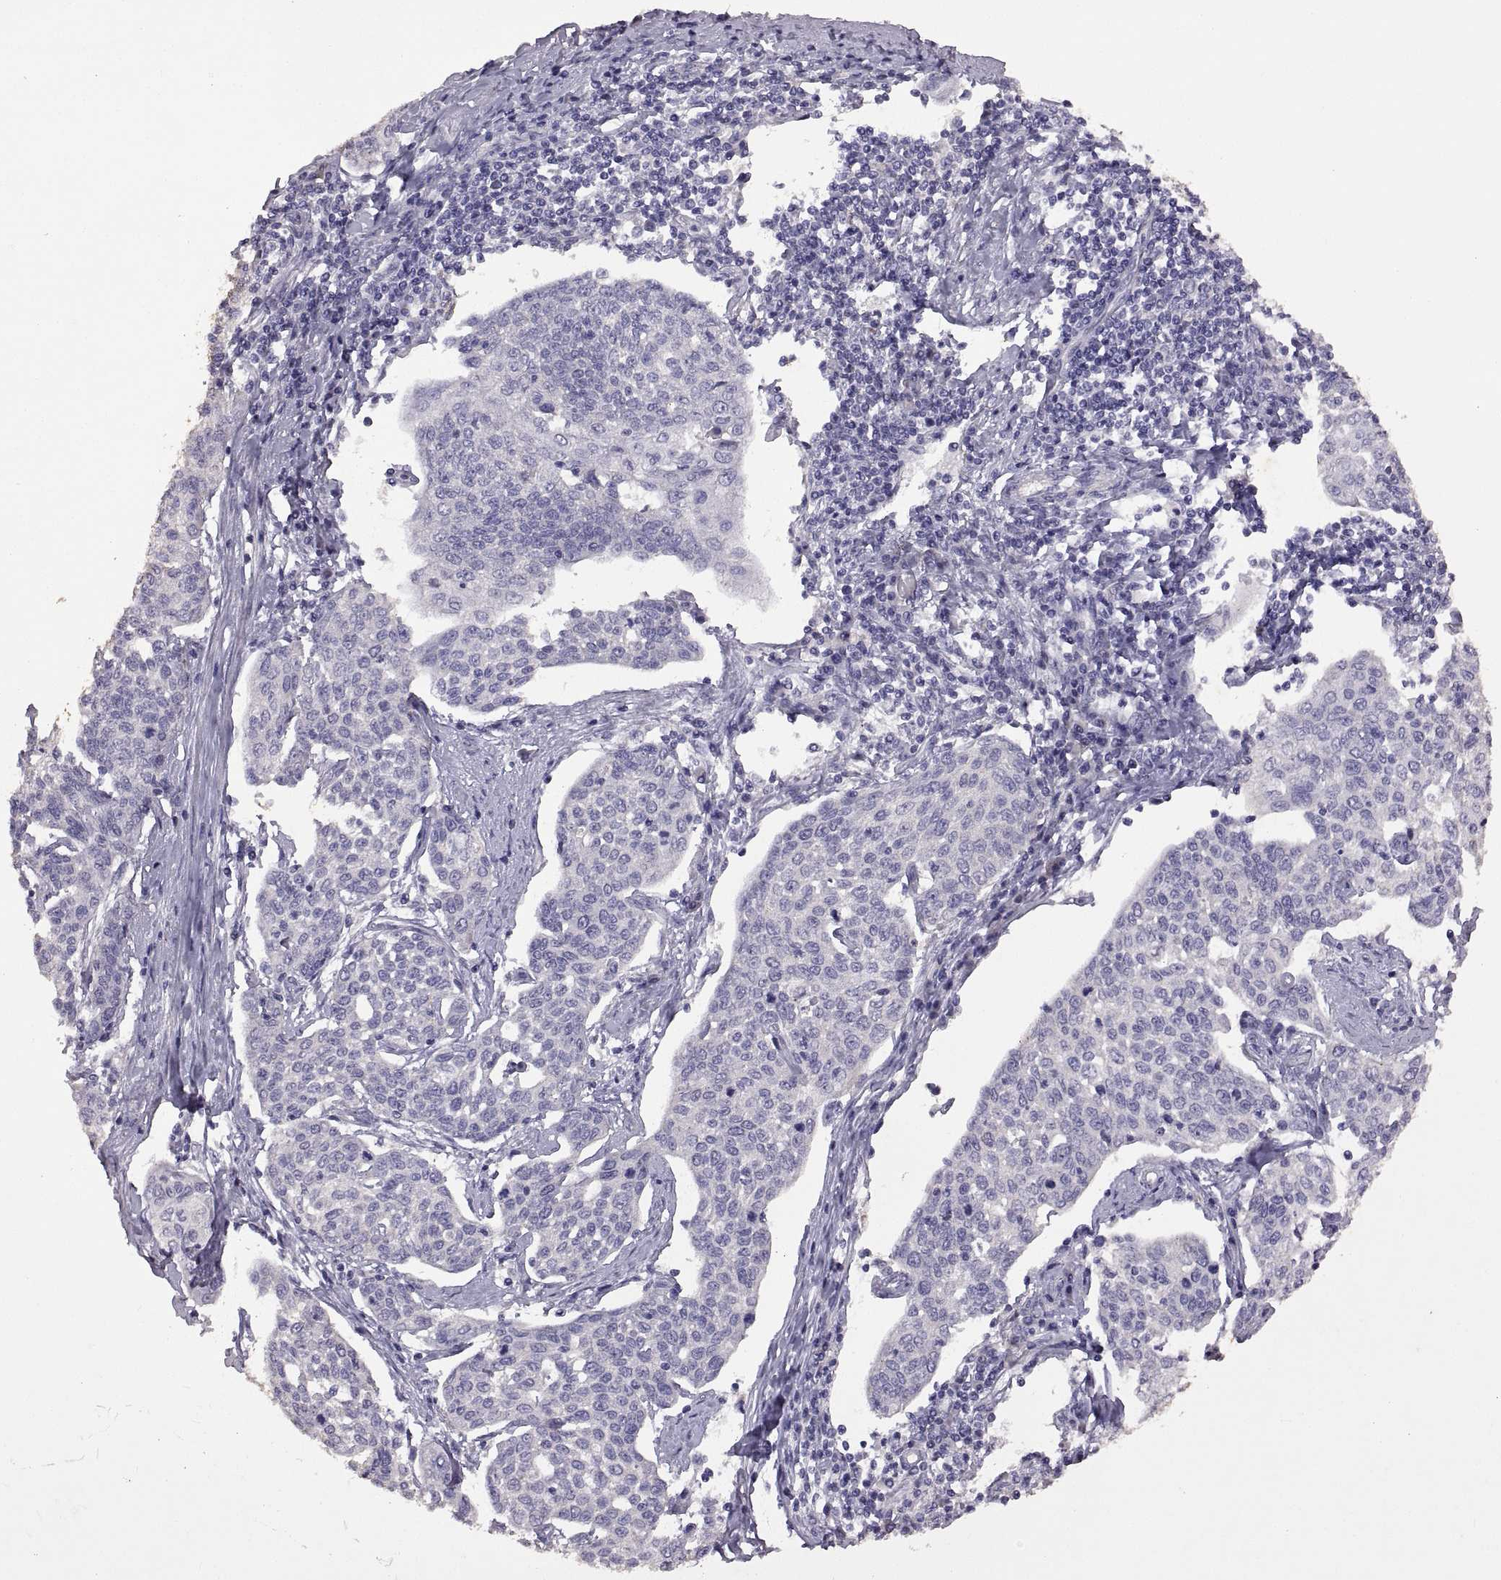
{"staining": {"intensity": "negative", "quantity": "none", "location": "none"}, "tissue": "cervical cancer", "cell_type": "Tumor cells", "image_type": "cancer", "snomed": [{"axis": "morphology", "description": "Squamous cell carcinoma, NOS"}, {"axis": "topography", "description": "Cervix"}], "caption": "Immunohistochemistry (IHC) of cervical cancer shows no staining in tumor cells.", "gene": "DEFB136", "patient": {"sex": "female", "age": 34}}